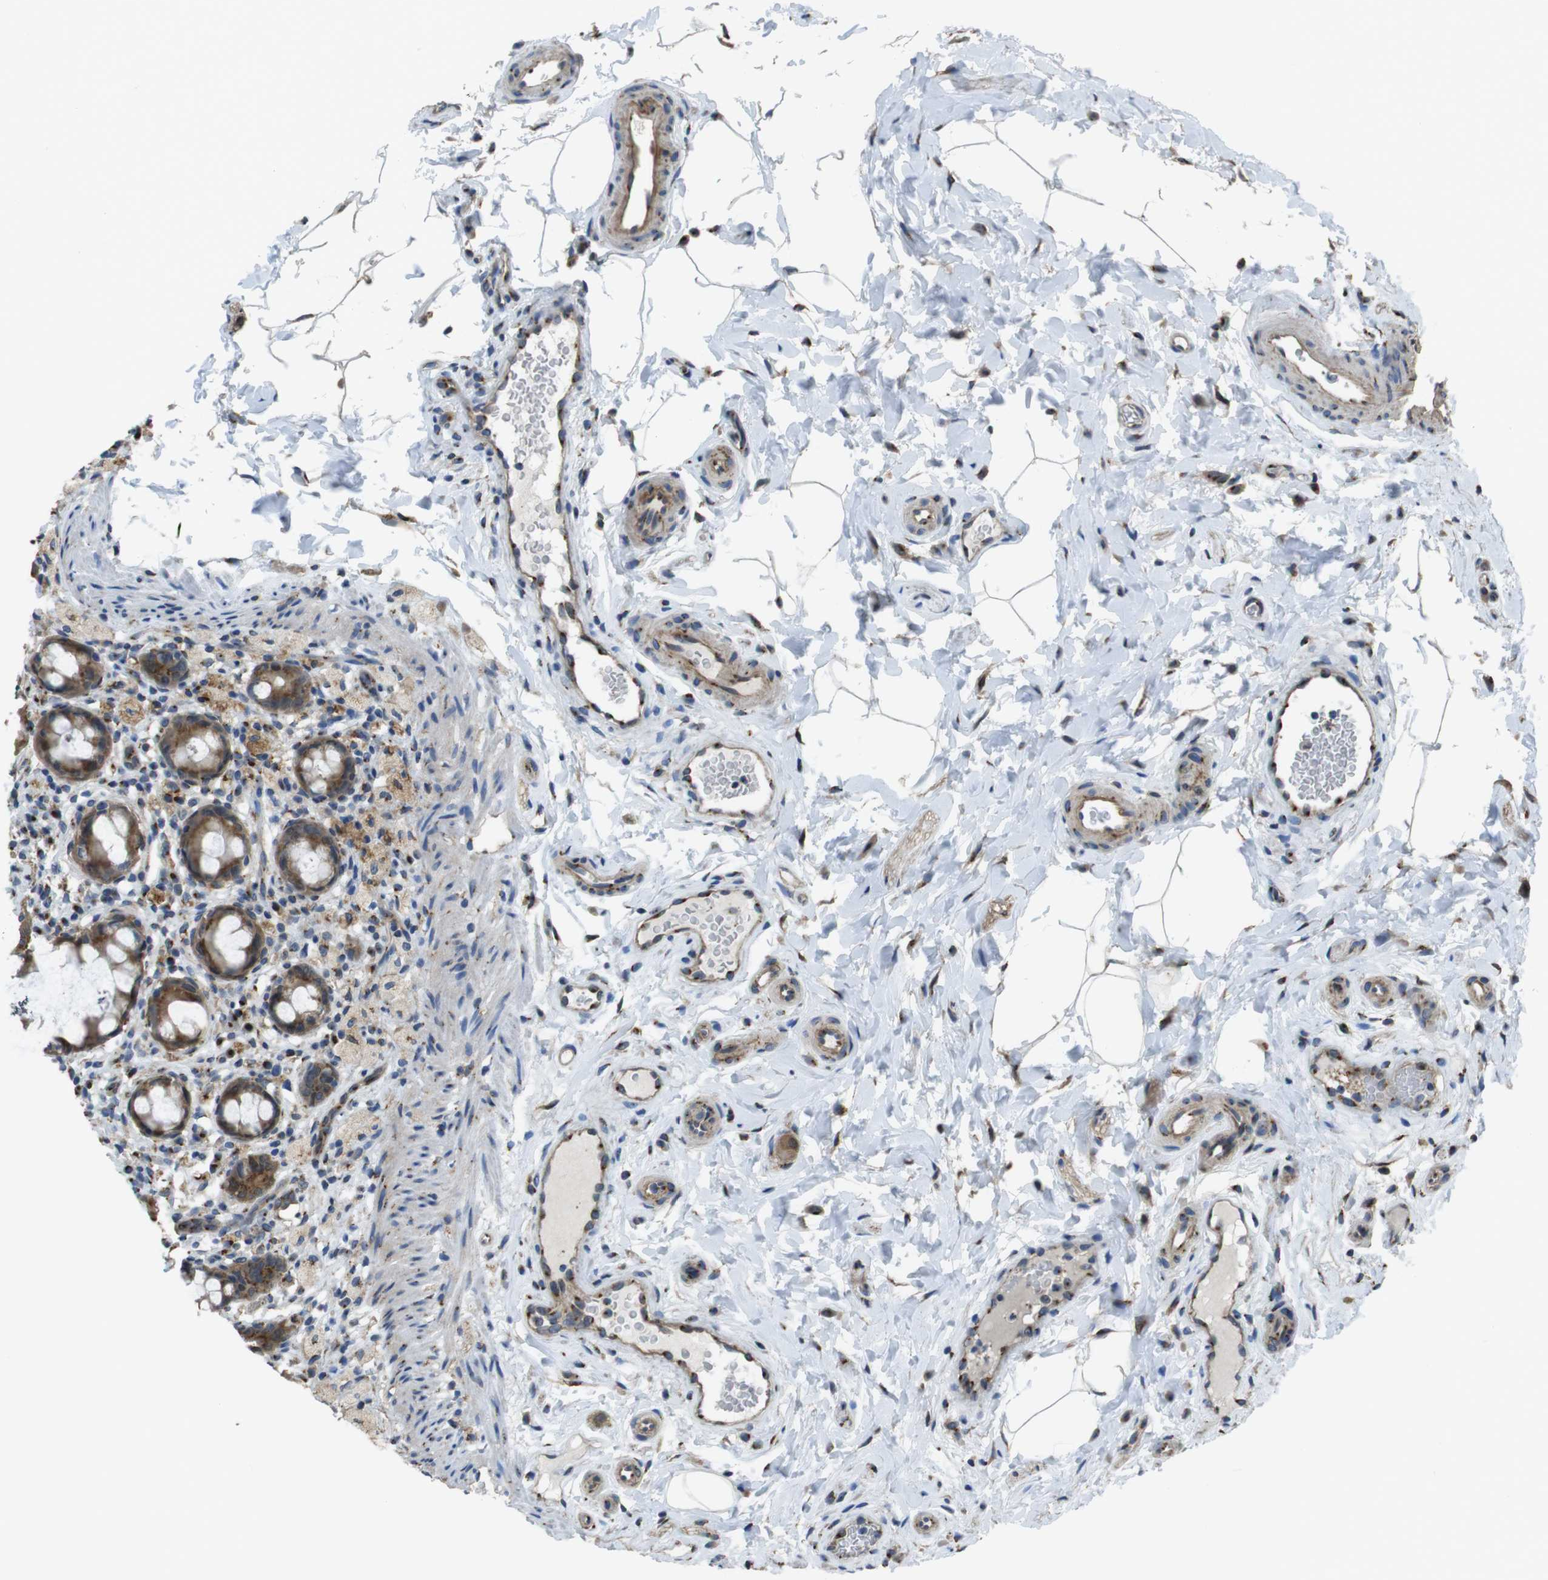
{"staining": {"intensity": "moderate", "quantity": ">75%", "location": "cytoplasmic/membranous"}, "tissue": "rectum", "cell_type": "Glandular cells", "image_type": "normal", "snomed": [{"axis": "morphology", "description": "Normal tissue, NOS"}, {"axis": "topography", "description": "Rectum"}], "caption": "DAB (3,3'-diaminobenzidine) immunohistochemical staining of unremarkable rectum exhibits moderate cytoplasmic/membranous protein staining in about >75% of glandular cells.", "gene": "RAB6A", "patient": {"sex": "male", "age": 44}}